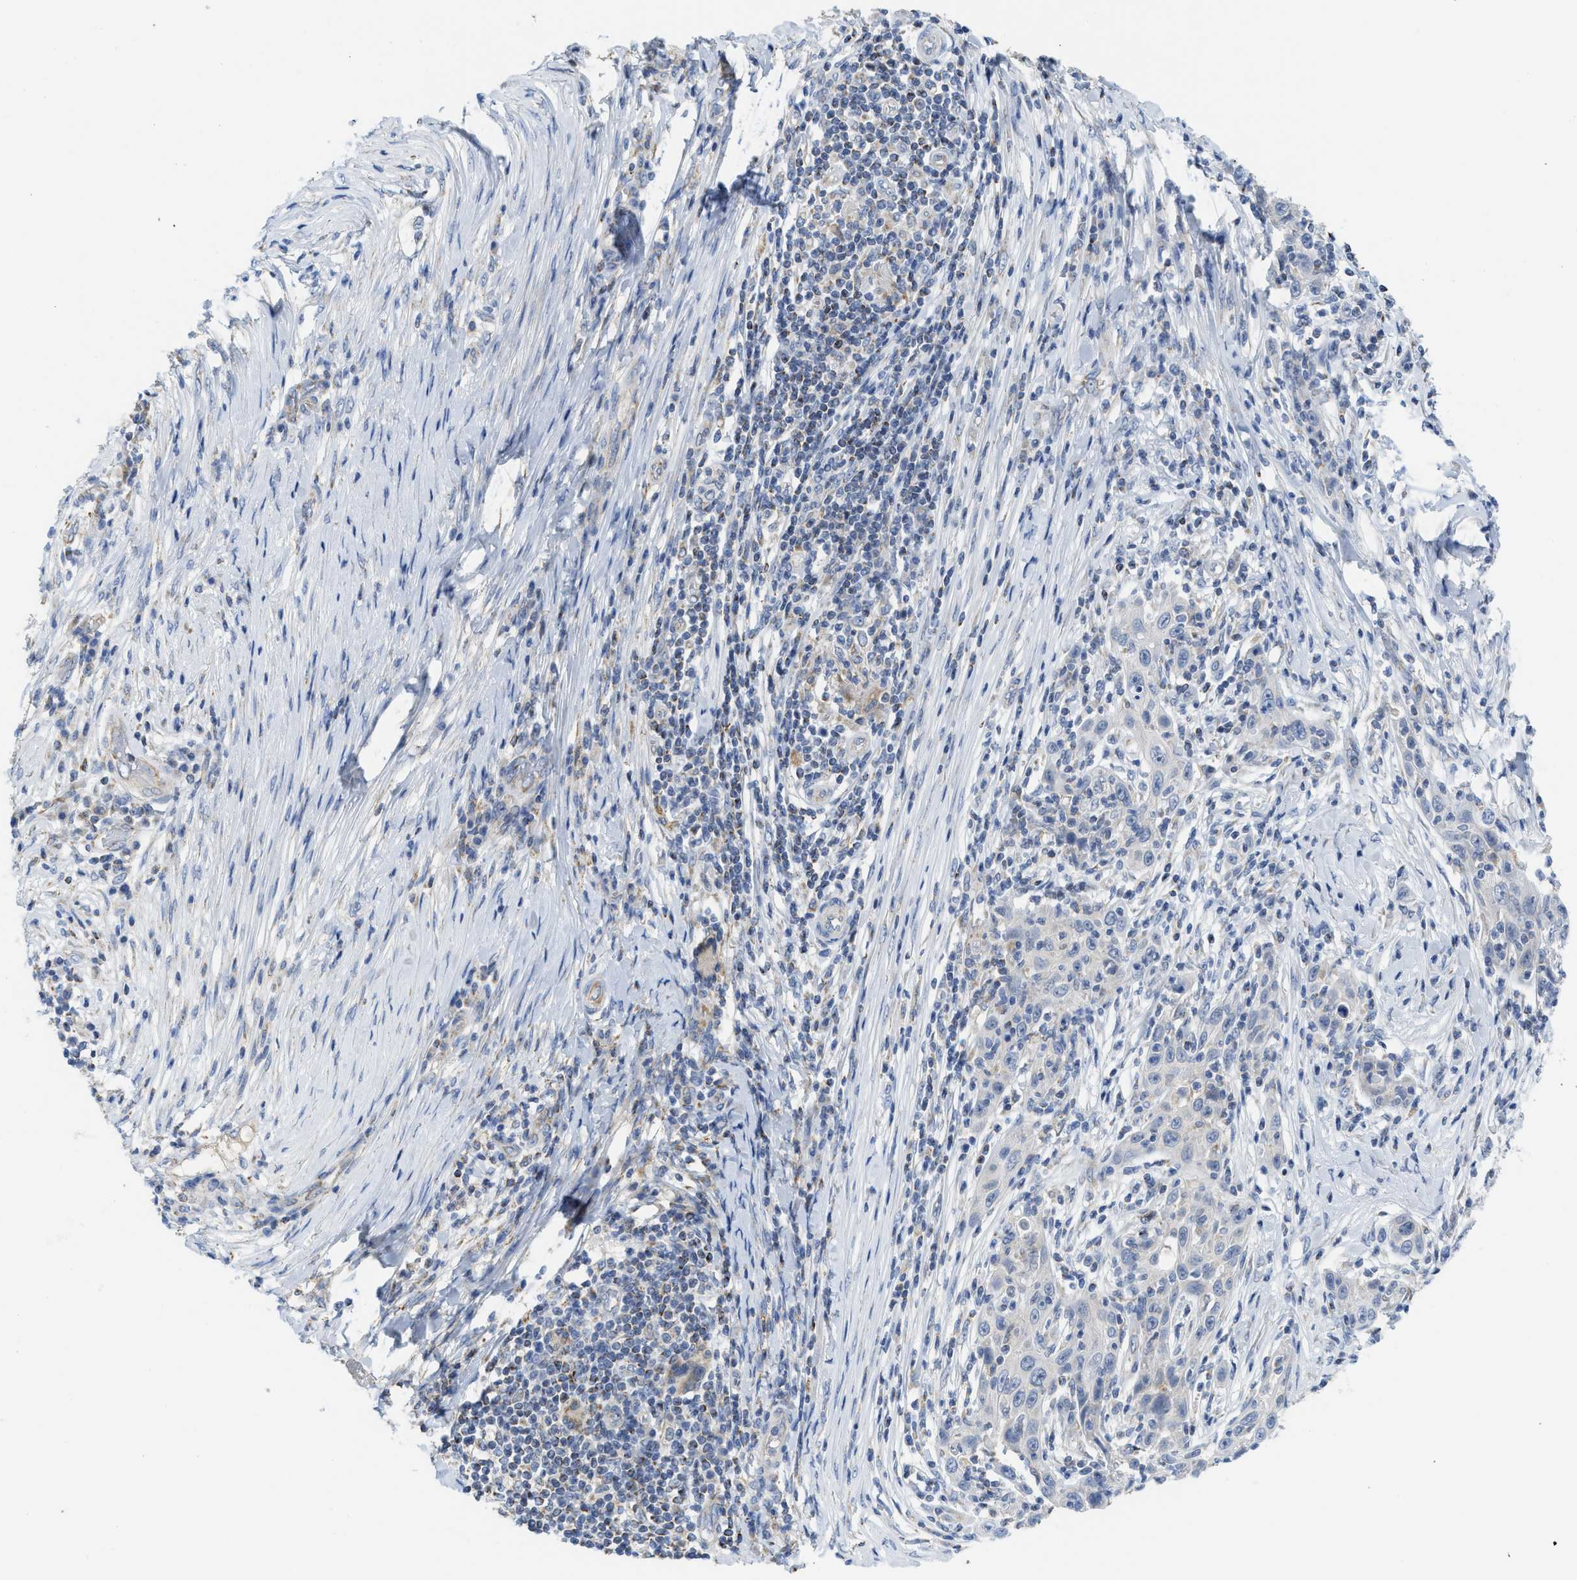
{"staining": {"intensity": "negative", "quantity": "none", "location": "none"}, "tissue": "skin cancer", "cell_type": "Tumor cells", "image_type": "cancer", "snomed": [{"axis": "morphology", "description": "Squamous cell carcinoma, NOS"}, {"axis": "topography", "description": "Skin"}], "caption": "Skin cancer (squamous cell carcinoma) was stained to show a protein in brown. There is no significant expression in tumor cells. (DAB immunohistochemistry (IHC) with hematoxylin counter stain).", "gene": "GATD3", "patient": {"sex": "female", "age": 88}}